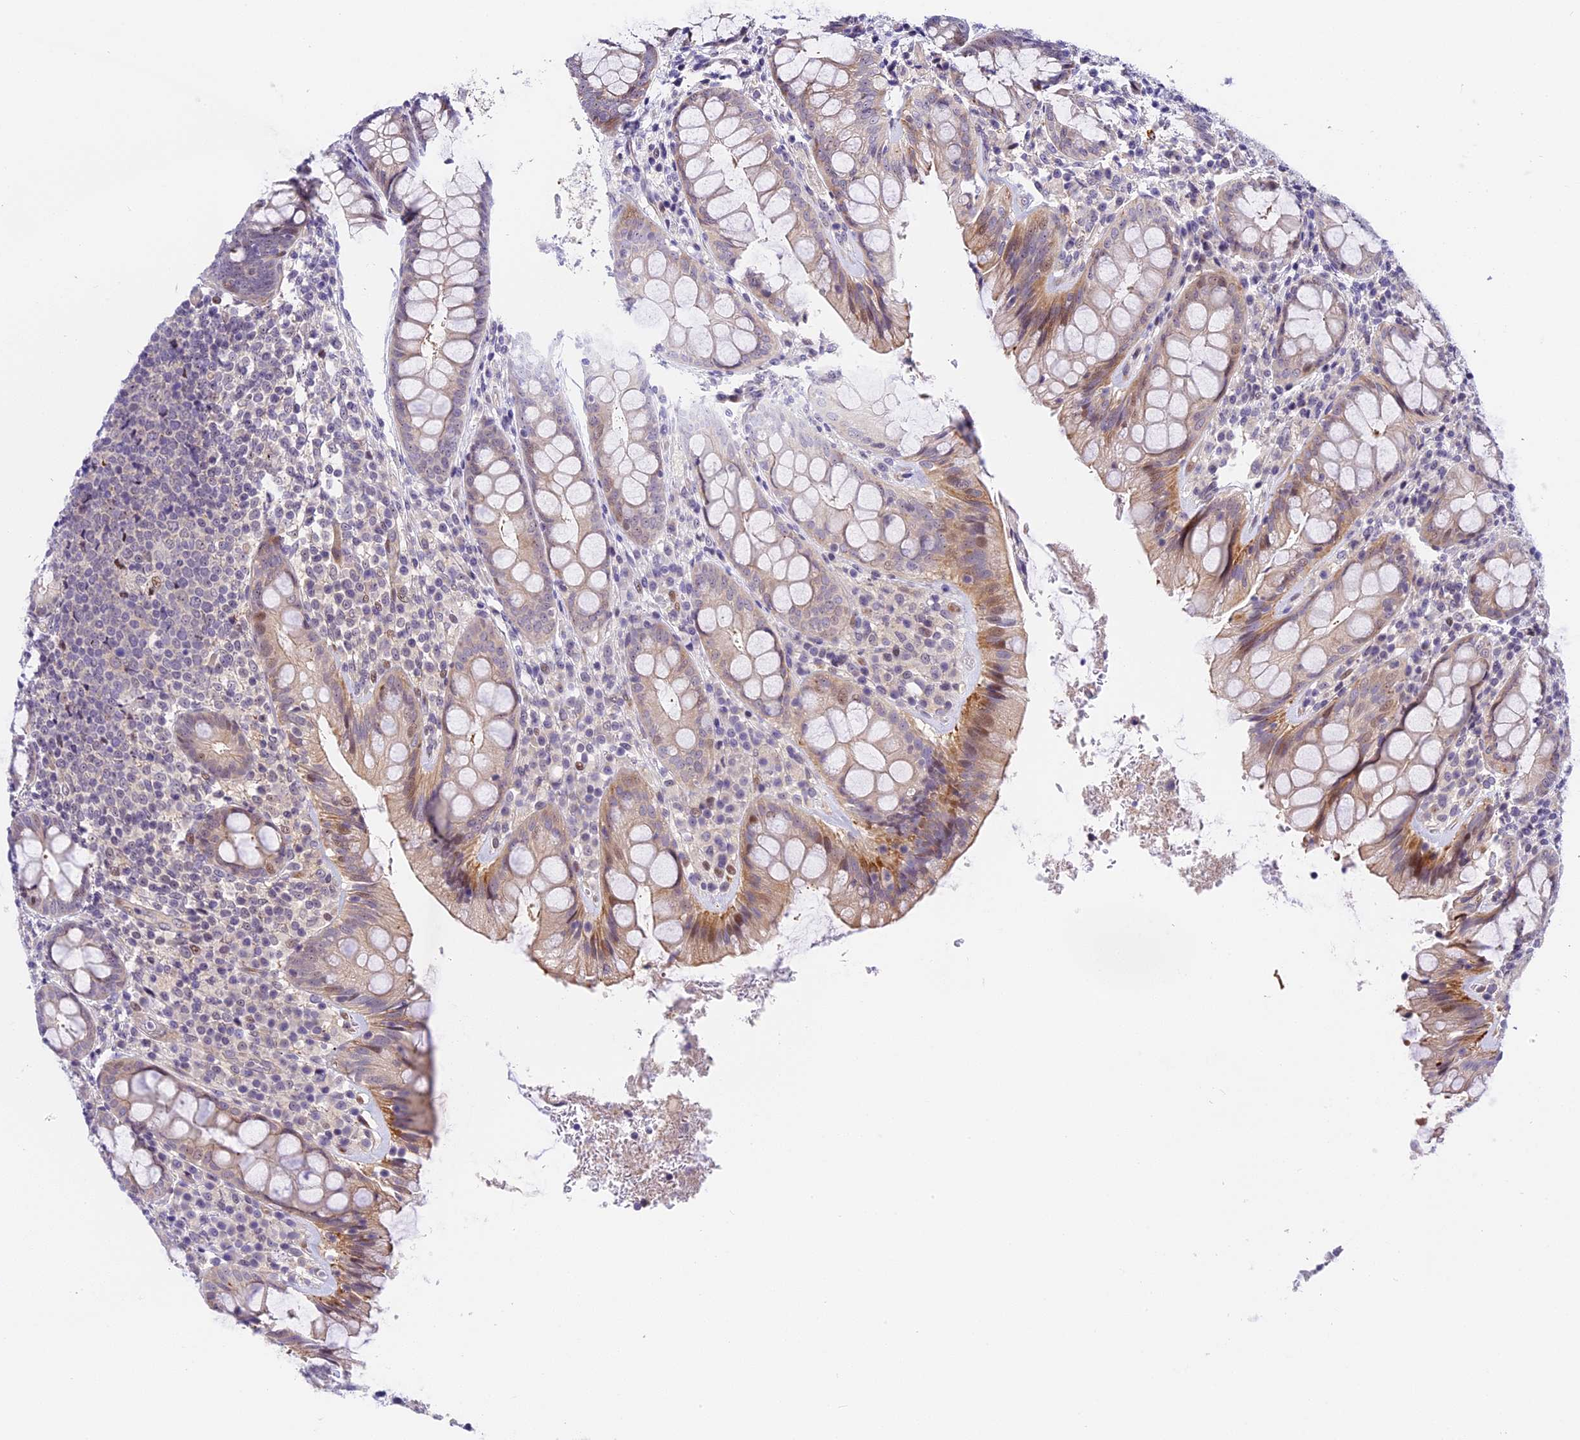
{"staining": {"intensity": "moderate", "quantity": "25%-75%", "location": "cytoplasmic/membranous,nuclear"}, "tissue": "rectum", "cell_type": "Glandular cells", "image_type": "normal", "snomed": [{"axis": "morphology", "description": "Normal tissue, NOS"}, {"axis": "topography", "description": "Rectum"}], "caption": "DAB immunohistochemical staining of normal human rectum exhibits moderate cytoplasmic/membranous,nuclear protein staining in about 25%-75% of glandular cells. The staining is performed using DAB (3,3'-diaminobenzidine) brown chromogen to label protein expression. The nuclei are counter-stained blue using hematoxylin.", "gene": "MIDN", "patient": {"sex": "male", "age": 83}}